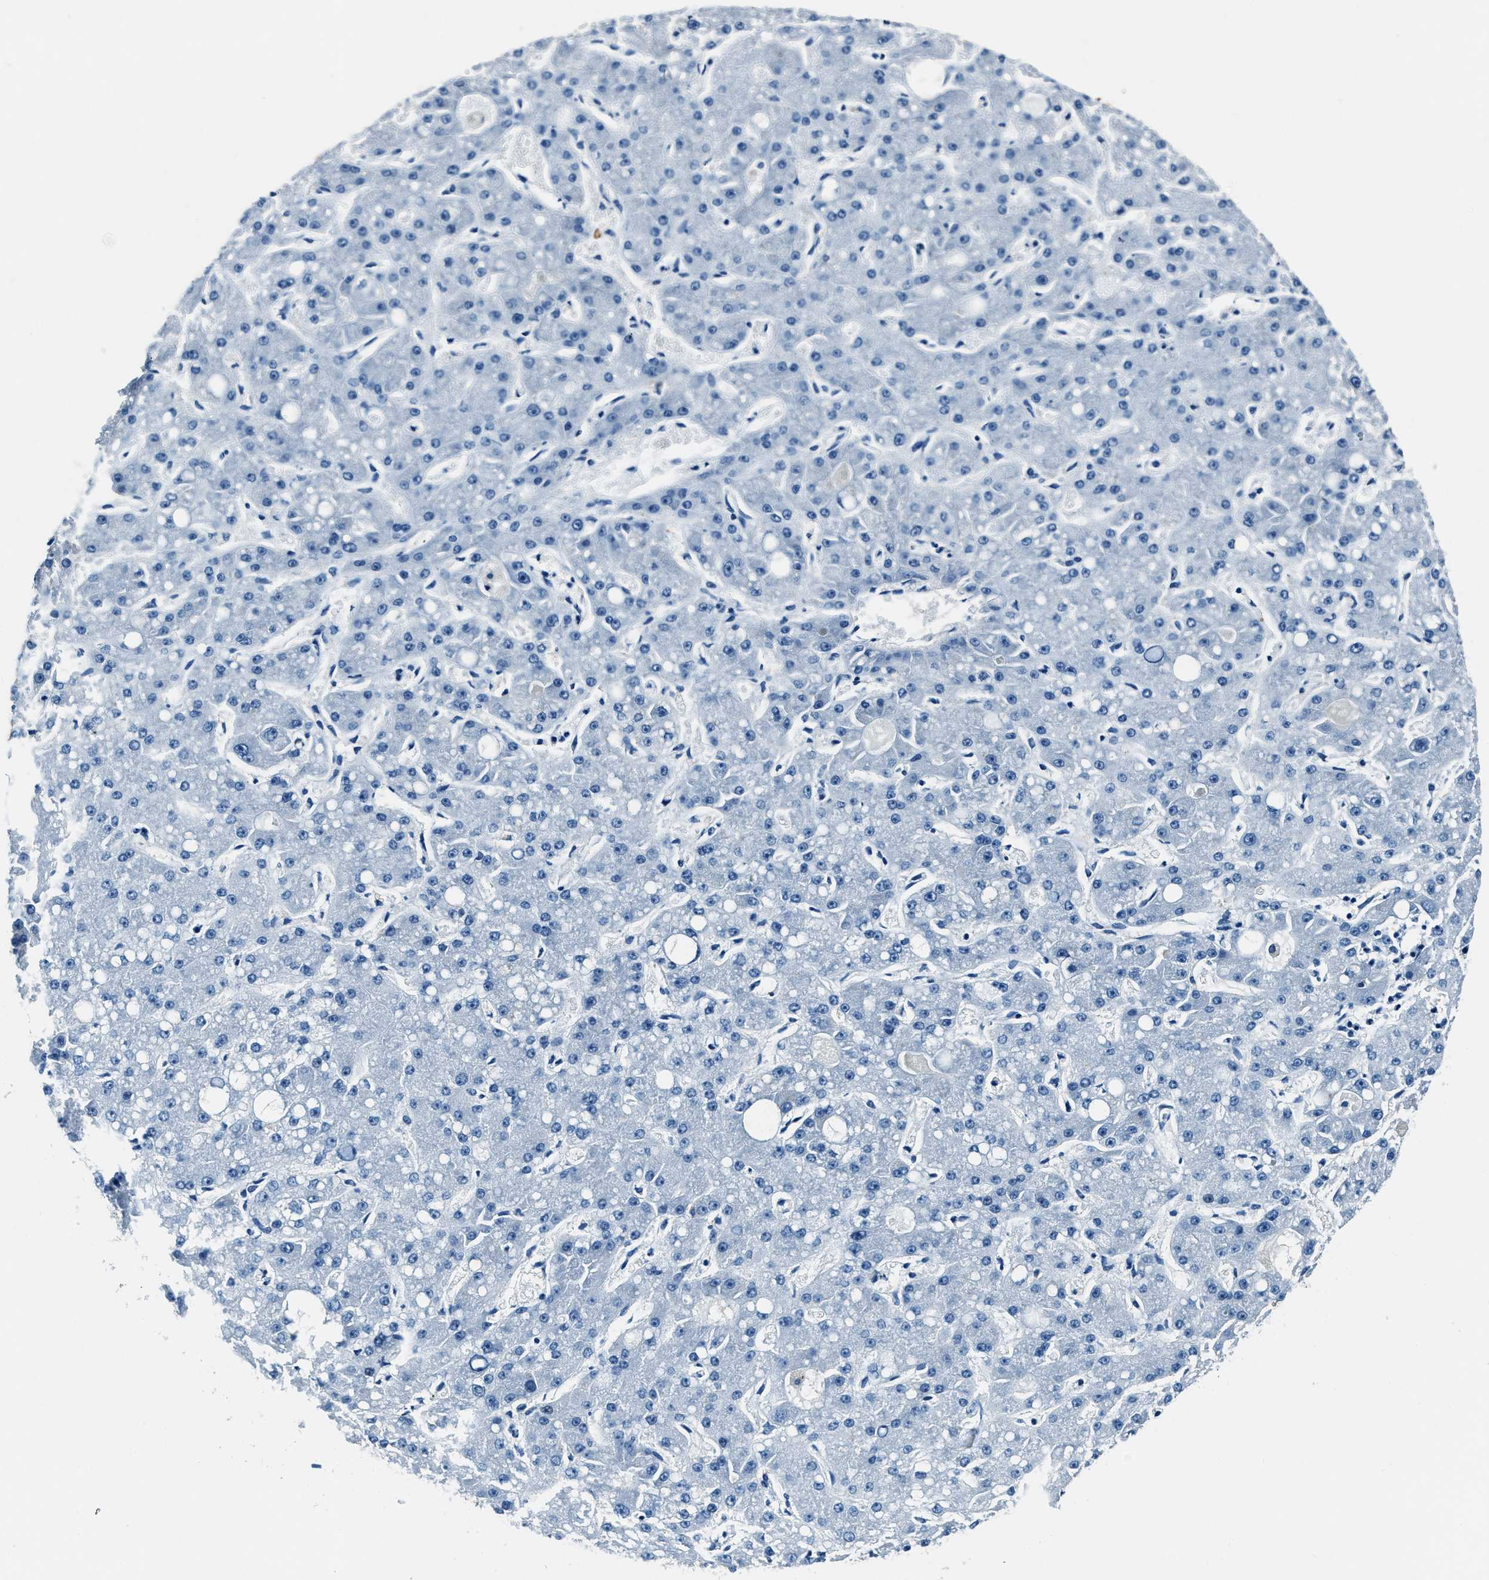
{"staining": {"intensity": "negative", "quantity": "none", "location": "none"}, "tissue": "liver cancer", "cell_type": "Tumor cells", "image_type": "cancer", "snomed": [{"axis": "morphology", "description": "Carcinoma, Hepatocellular, NOS"}, {"axis": "topography", "description": "Liver"}], "caption": "Protein analysis of liver cancer reveals no significant staining in tumor cells. (DAB (3,3'-diaminobenzidine) immunohistochemistry (IHC) visualized using brightfield microscopy, high magnification).", "gene": "PTPDC1", "patient": {"sex": "male", "age": 67}}